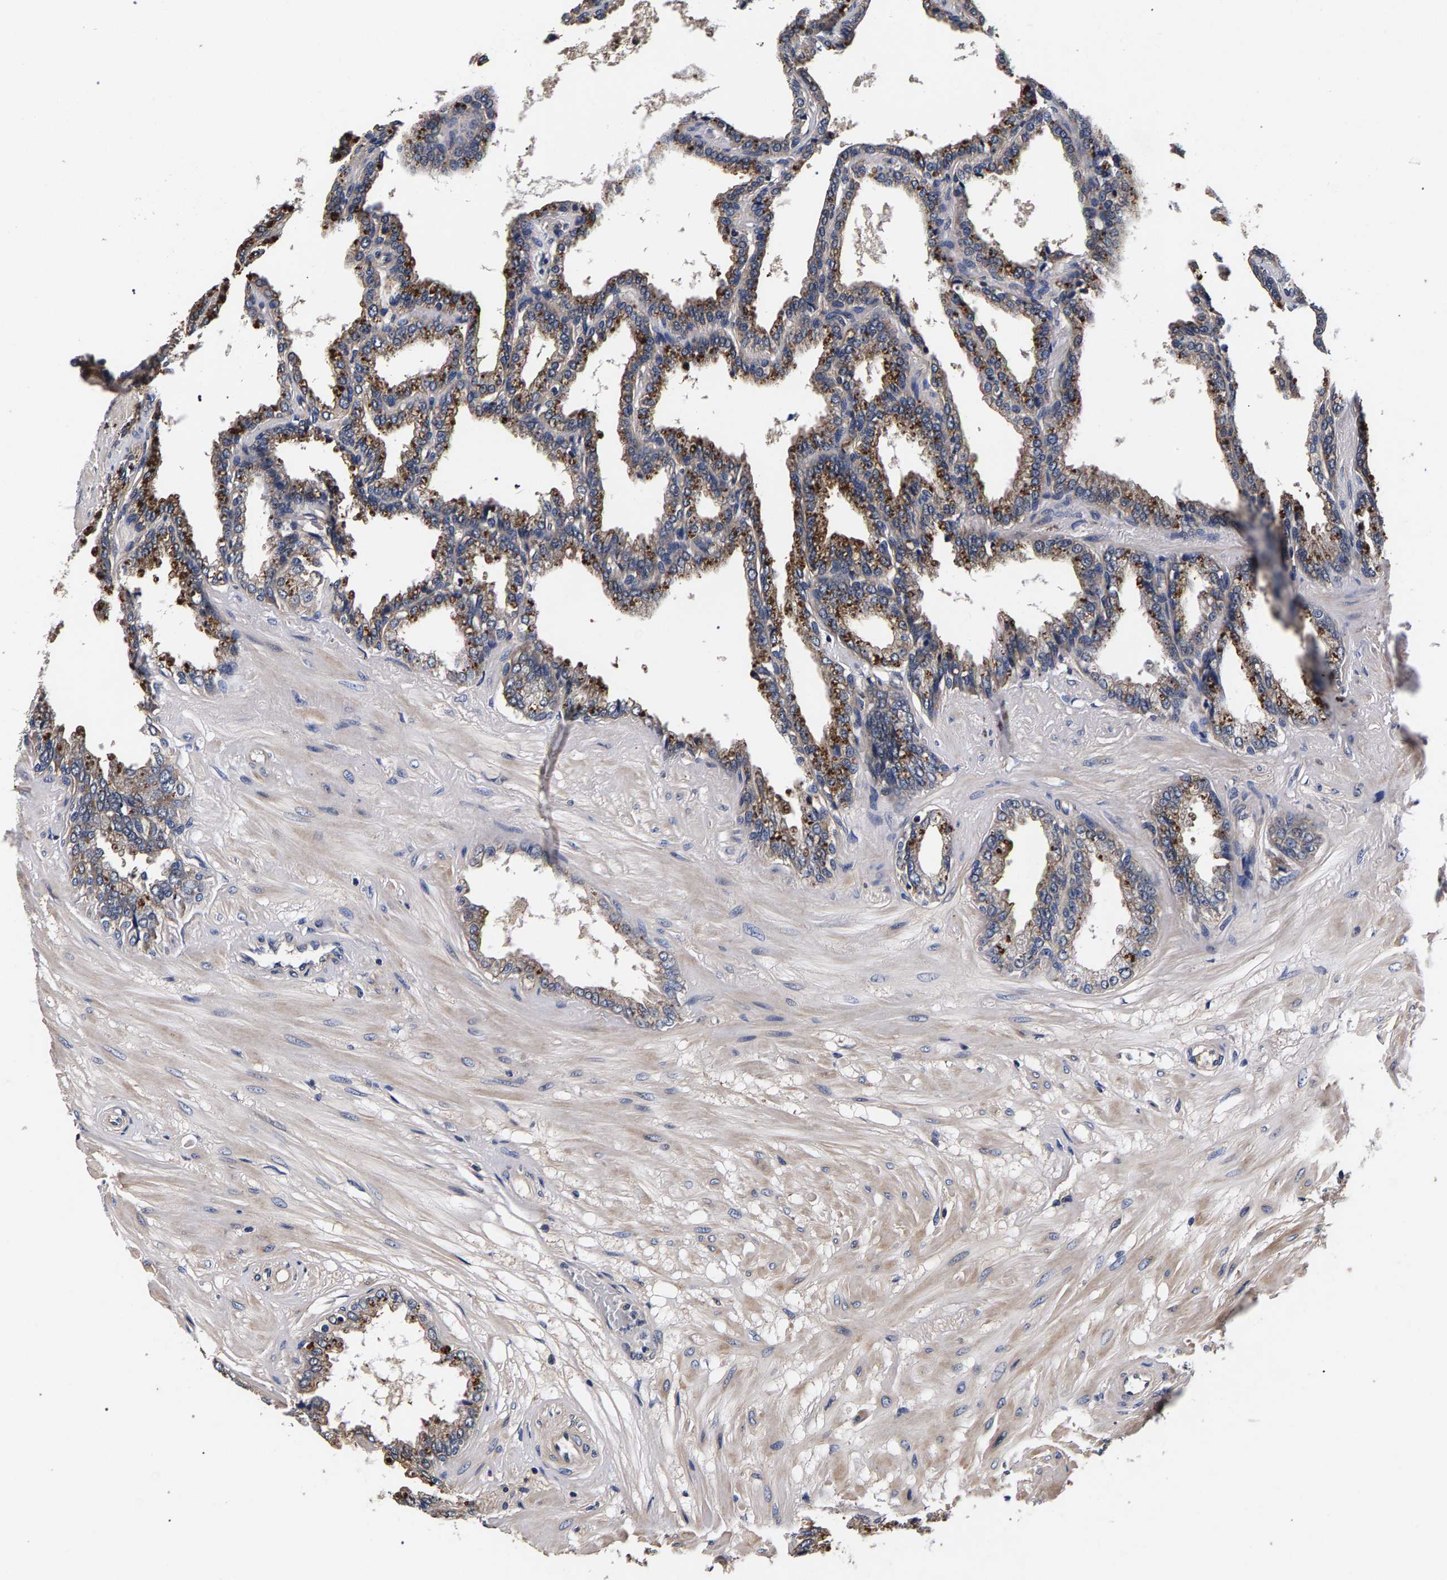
{"staining": {"intensity": "moderate", "quantity": ">75%", "location": "cytoplasmic/membranous"}, "tissue": "seminal vesicle", "cell_type": "Glandular cells", "image_type": "normal", "snomed": [{"axis": "morphology", "description": "Normal tissue, NOS"}, {"axis": "topography", "description": "Seminal veicle"}], "caption": "This is a histology image of immunohistochemistry staining of unremarkable seminal vesicle, which shows moderate expression in the cytoplasmic/membranous of glandular cells.", "gene": "MARCHF7", "patient": {"sex": "male", "age": 46}}